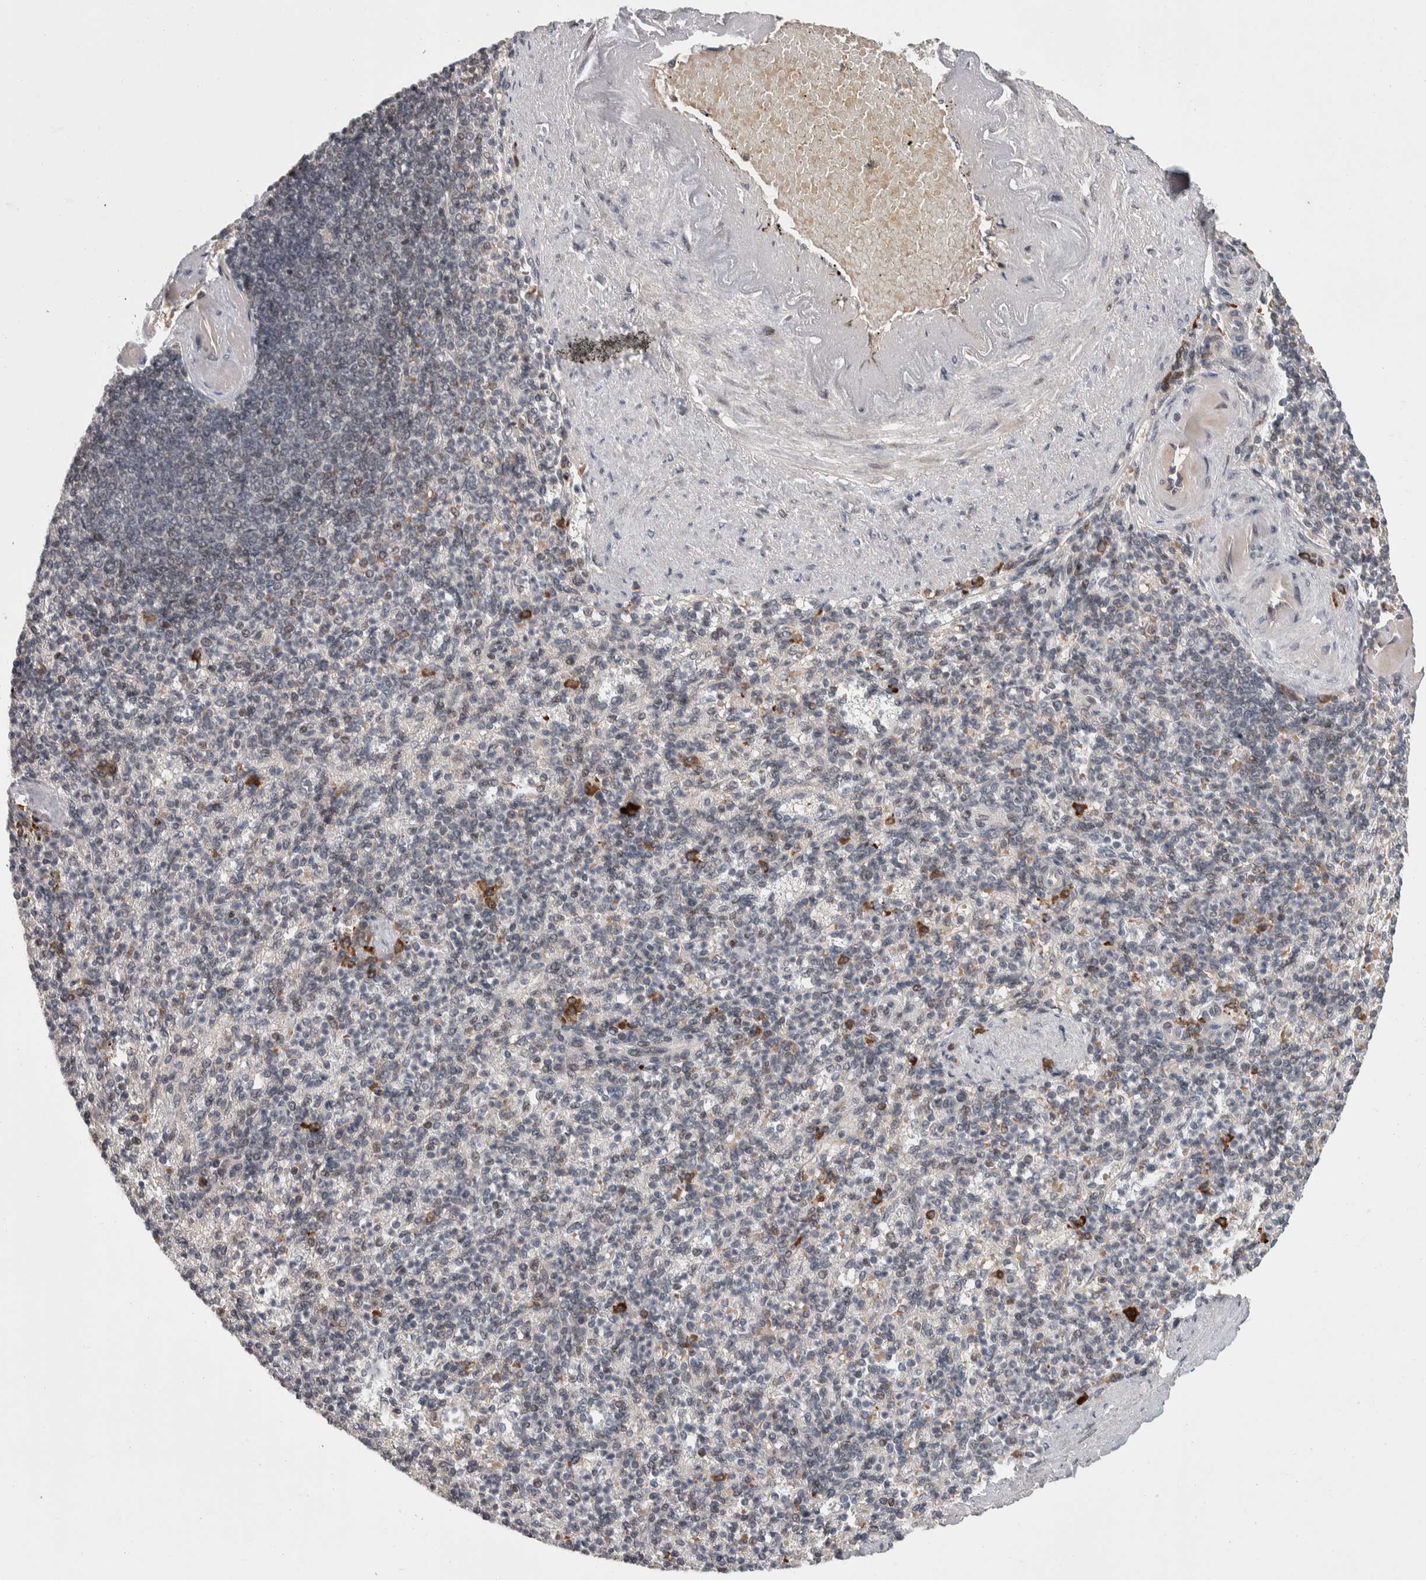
{"staining": {"intensity": "weak", "quantity": "<25%", "location": "cytoplasmic/membranous"}, "tissue": "spleen", "cell_type": "Cells in red pulp", "image_type": "normal", "snomed": [{"axis": "morphology", "description": "Normal tissue, NOS"}, {"axis": "topography", "description": "Spleen"}], "caption": "Immunohistochemistry image of benign human spleen stained for a protein (brown), which displays no staining in cells in red pulp. (DAB IHC, high magnification).", "gene": "ZNF592", "patient": {"sex": "female", "age": 74}}